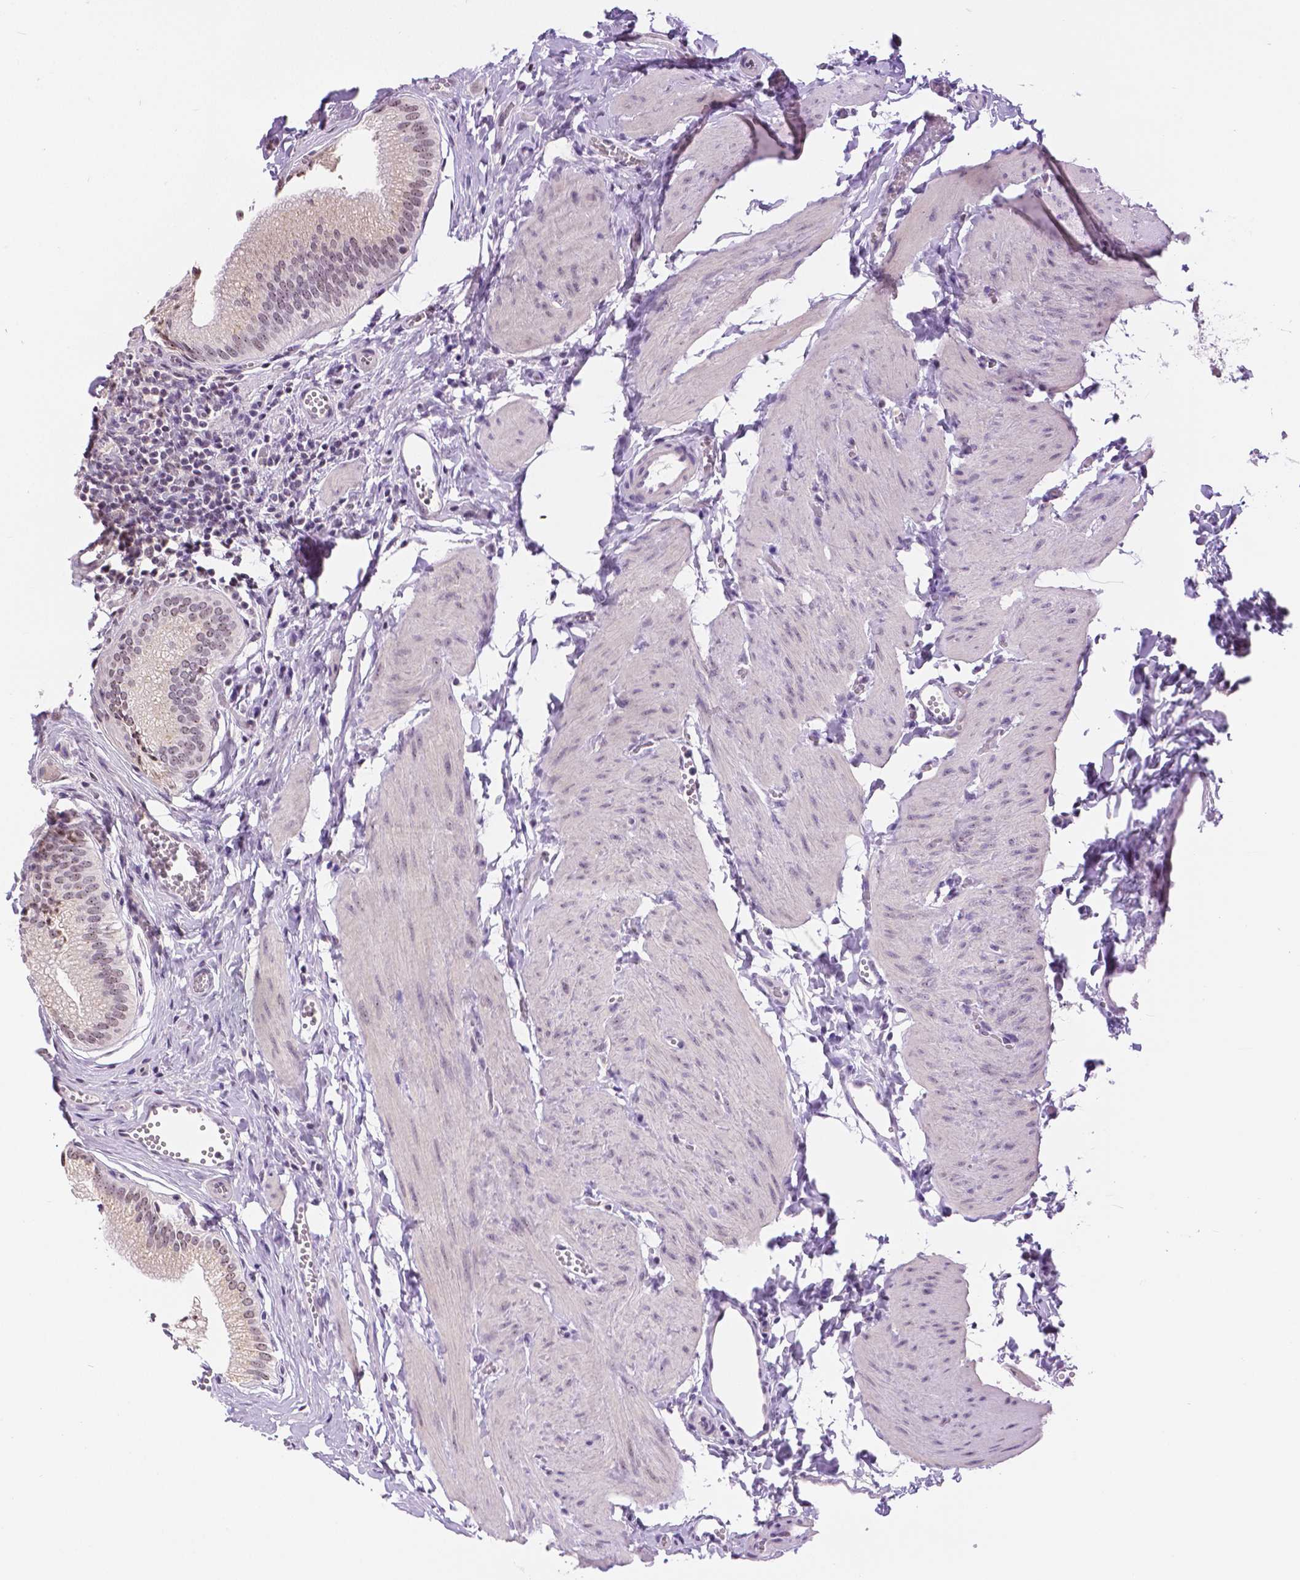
{"staining": {"intensity": "moderate", "quantity": "25%-75%", "location": "nuclear"}, "tissue": "gallbladder", "cell_type": "Glandular cells", "image_type": "normal", "snomed": [{"axis": "morphology", "description": "Normal tissue, NOS"}, {"axis": "topography", "description": "Gallbladder"}, {"axis": "topography", "description": "Peripheral nerve tissue"}], "caption": "Gallbladder stained with DAB (3,3'-diaminobenzidine) immunohistochemistry (IHC) reveals medium levels of moderate nuclear staining in approximately 25%-75% of glandular cells. (brown staining indicates protein expression, while blue staining denotes nuclei).", "gene": "NHP2", "patient": {"sex": "male", "age": 17}}